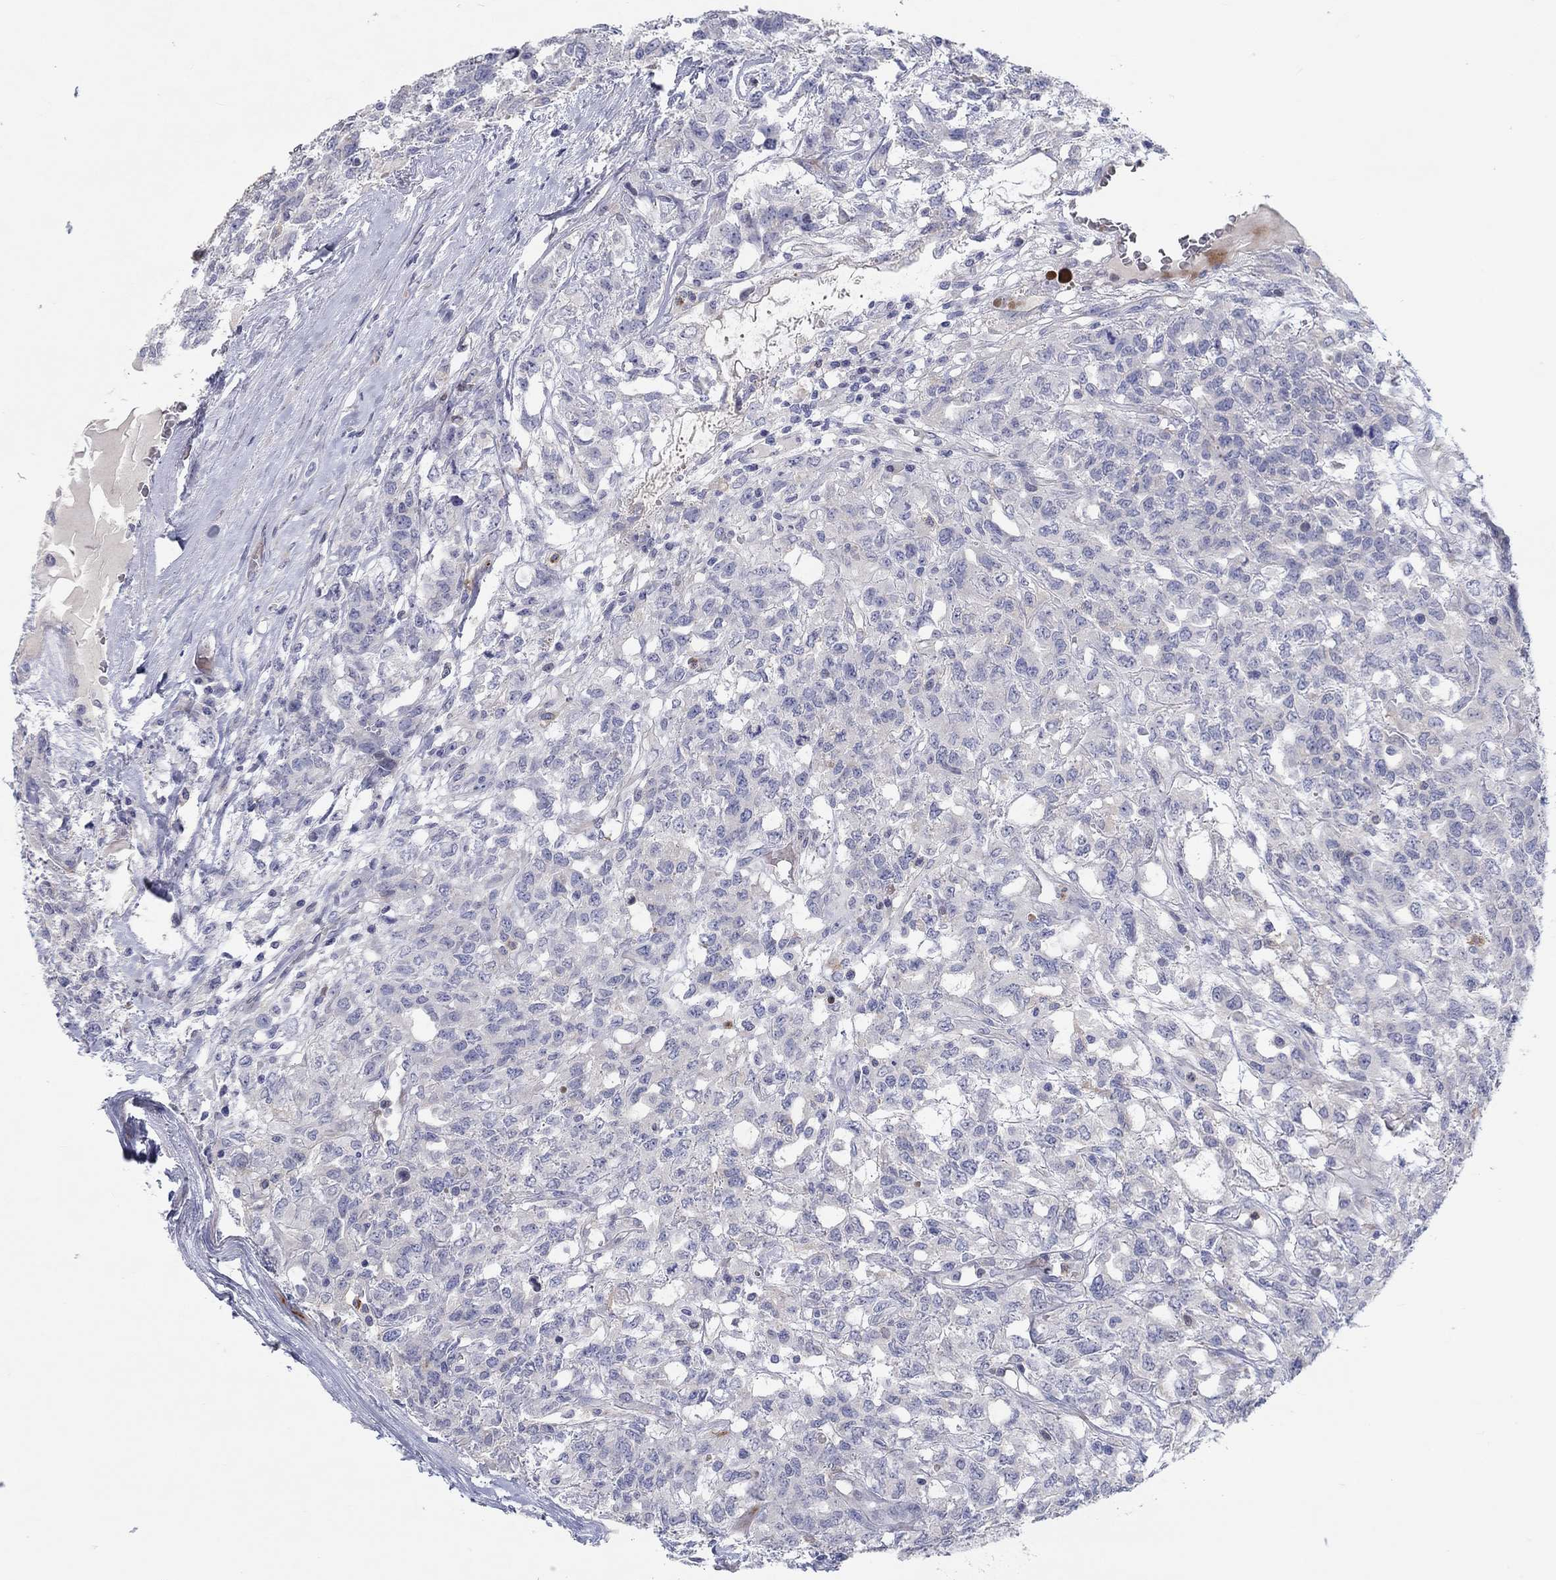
{"staining": {"intensity": "negative", "quantity": "none", "location": "none"}, "tissue": "testis cancer", "cell_type": "Tumor cells", "image_type": "cancer", "snomed": [{"axis": "morphology", "description": "Seminoma, NOS"}, {"axis": "topography", "description": "Testis"}], "caption": "A micrograph of seminoma (testis) stained for a protein demonstrates no brown staining in tumor cells.", "gene": "ARHGAP36", "patient": {"sex": "male", "age": 52}}